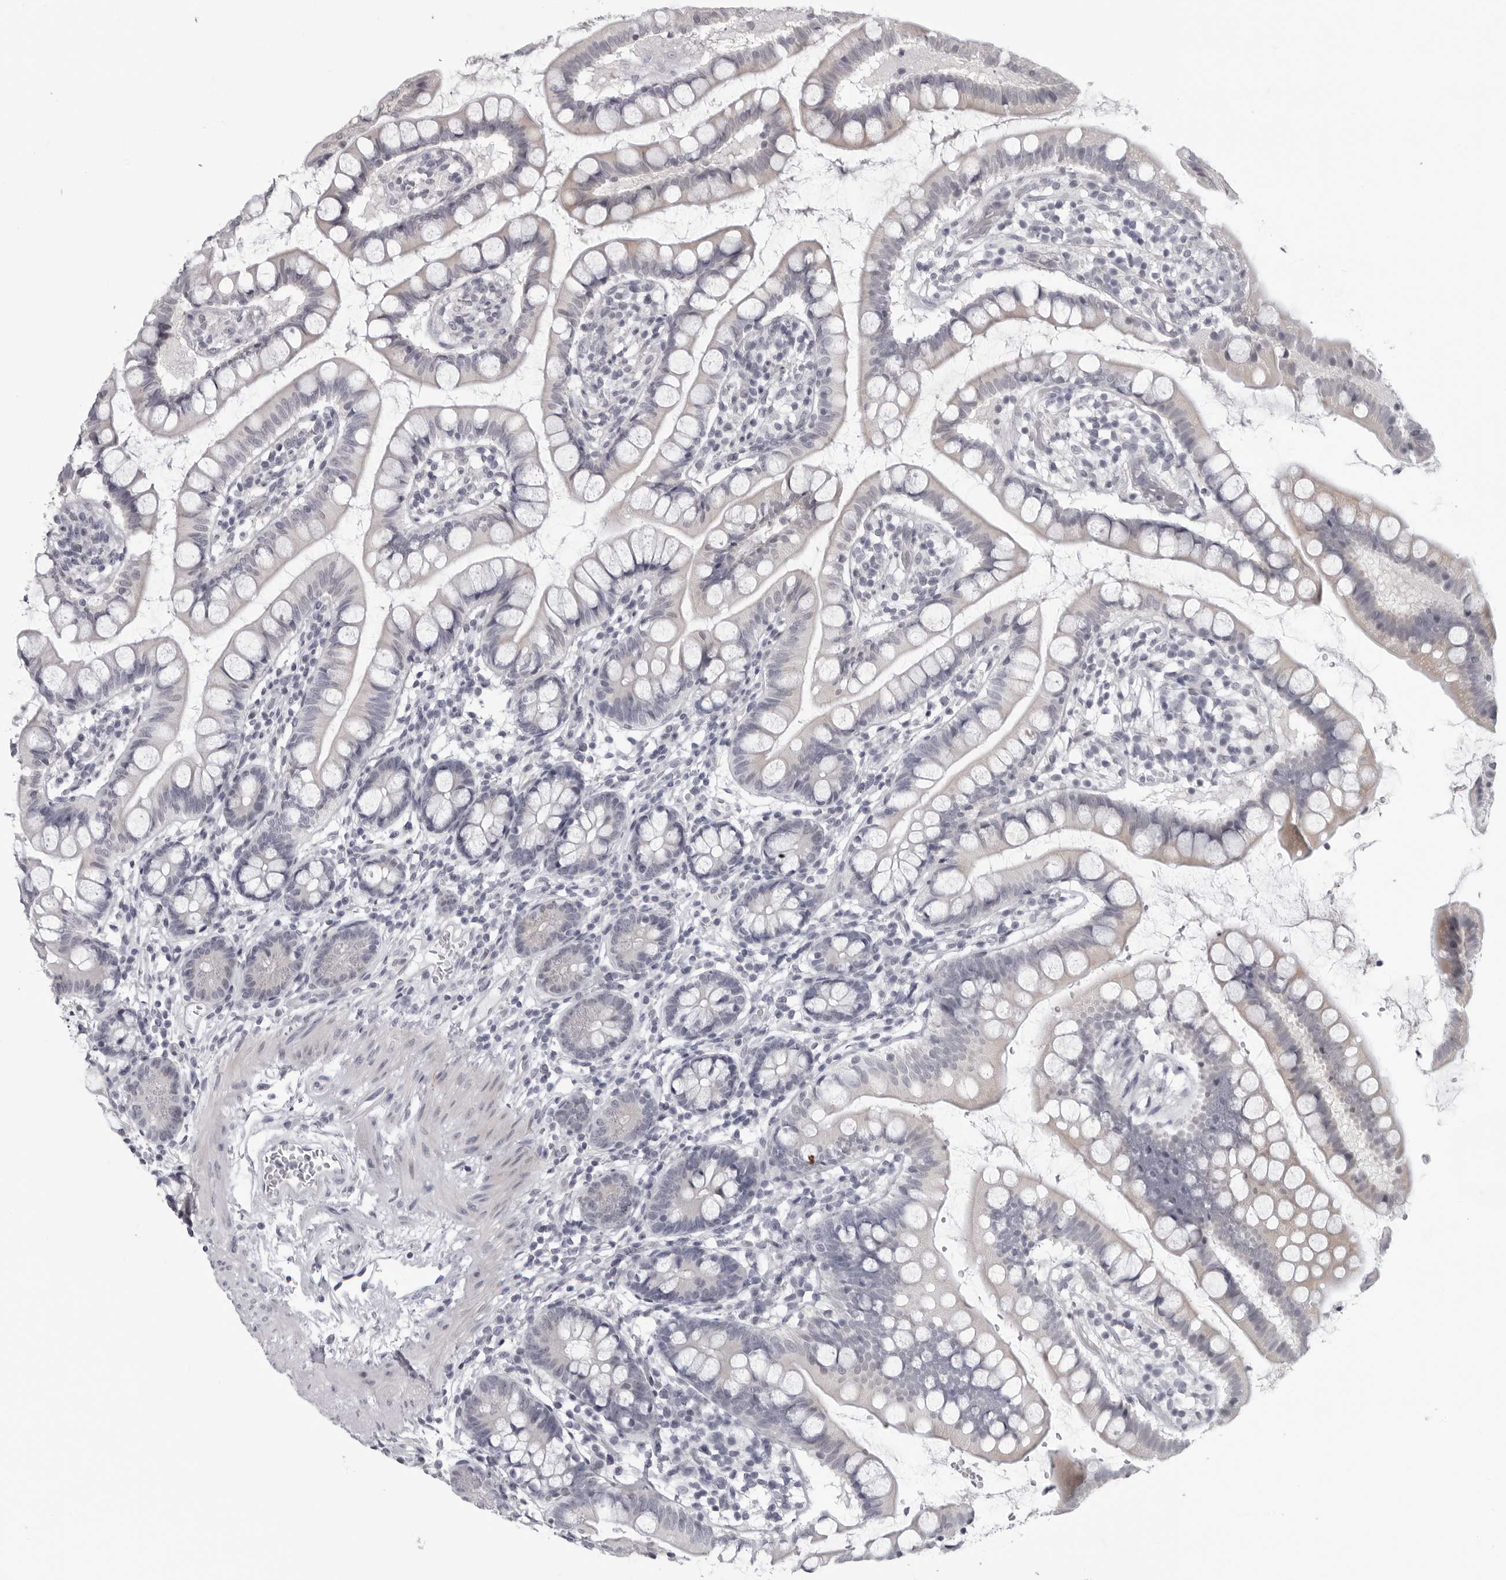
{"staining": {"intensity": "negative", "quantity": "none", "location": "none"}, "tissue": "small intestine", "cell_type": "Glandular cells", "image_type": "normal", "snomed": [{"axis": "morphology", "description": "Normal tissue, NOS"}, {"axis": "topography", "description": "Small intestine"}], "caption": "DAB immunohistochemical staining of normal human small intestine reveals no significant staining in glandular cells.", "gene": "OPLAH", "patient": {"sex": "female", "age": 84}}